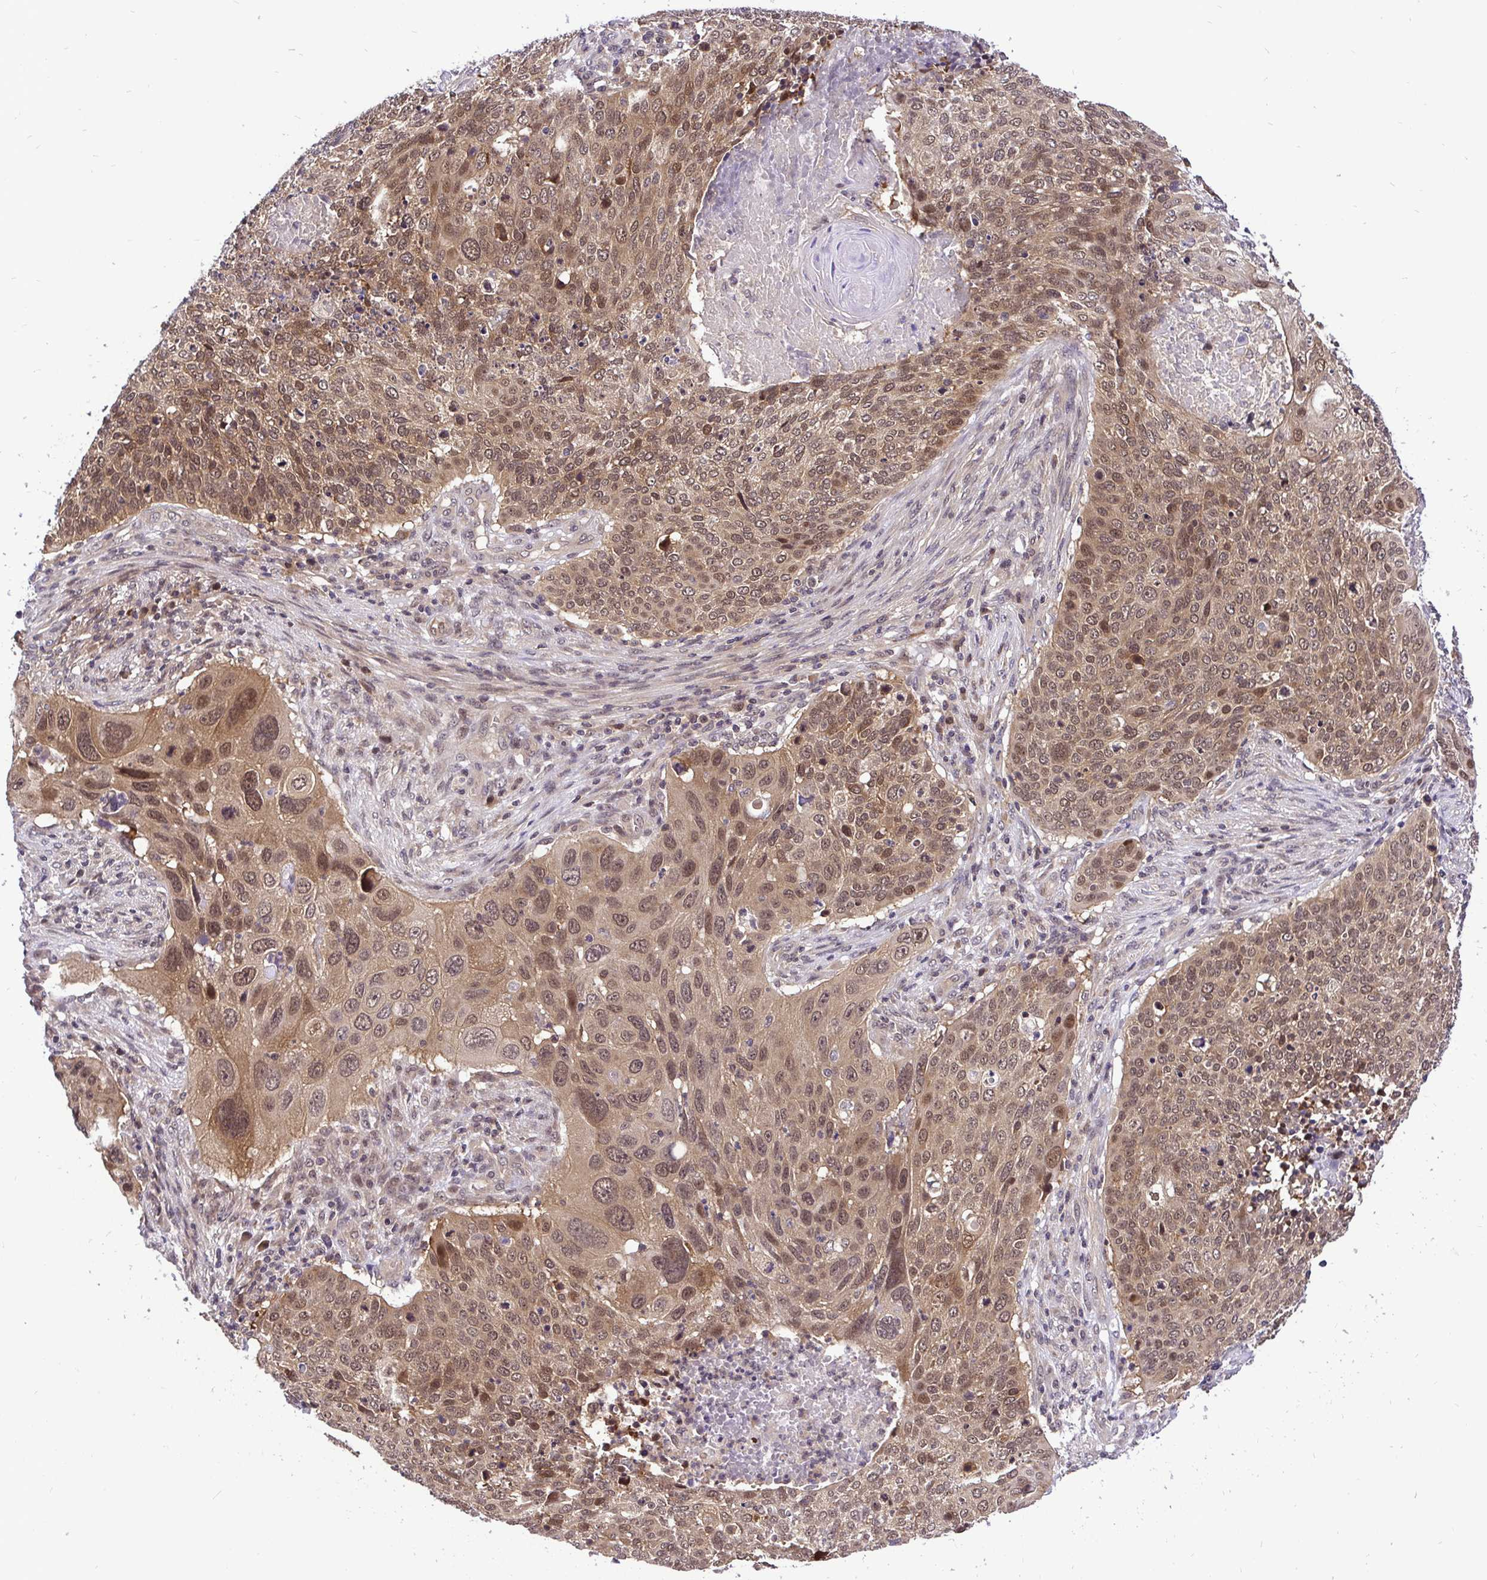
{"staining": {"intensity": "moderate", "quantity": ">75%", "location": "cytoplasmic/membranous,nuclear"}, "tissue": "lung cancer", "cell_type": "Tumor cells", "image_type": "cancer", "snomed": [{"axis": "morphology", "description": "Squamous cell carcinoma, NOS"}, {"axis": "topography", "description": "Lung"}], "caption": "A medium amount of moderate cytoplasmic/membranous and nuclear positivity is seen in about >75% of tumor cells in squamous cell carcinoma (lung) tissue.", "gene": "UBE2M", "patient": {"sex": "male", "age": 63}}